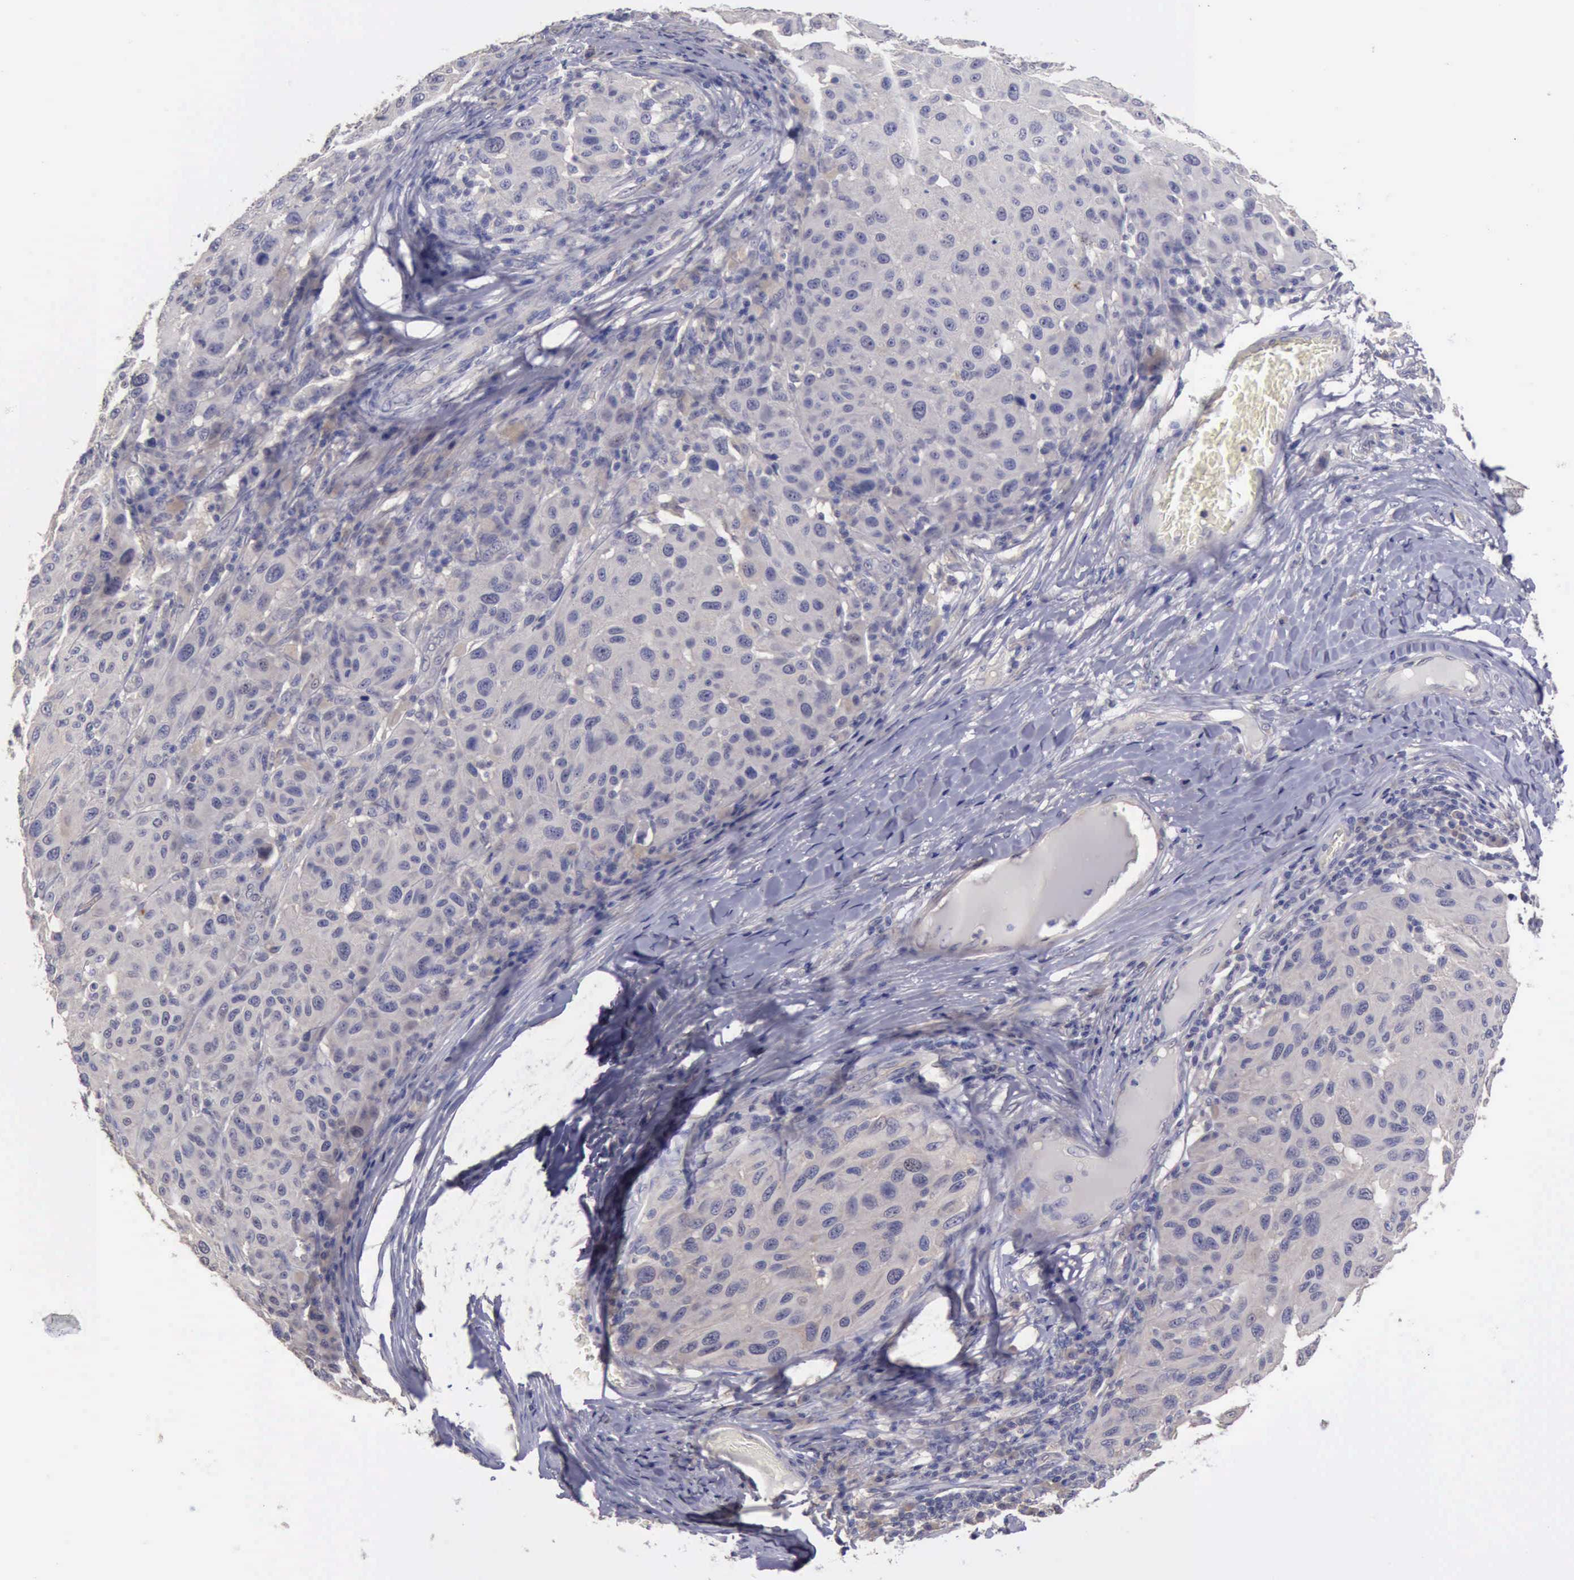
{"staining": {"intensity": "negative", "quantity": "none", "location": "none"}, "tissue": "melanoma", "cell_type": "Tumor cells", "image_type": "cancer", "snomed": [{"axis": "morphology", "description": "Malignant melanoma, NOS"}, {"axis": "topography", "description": "Skin"}], "caption": "Tumor cells show no significant protein expression in melanoma.", "gene": "PHKA1", "patient": {"sex": "female", "age": 77}}